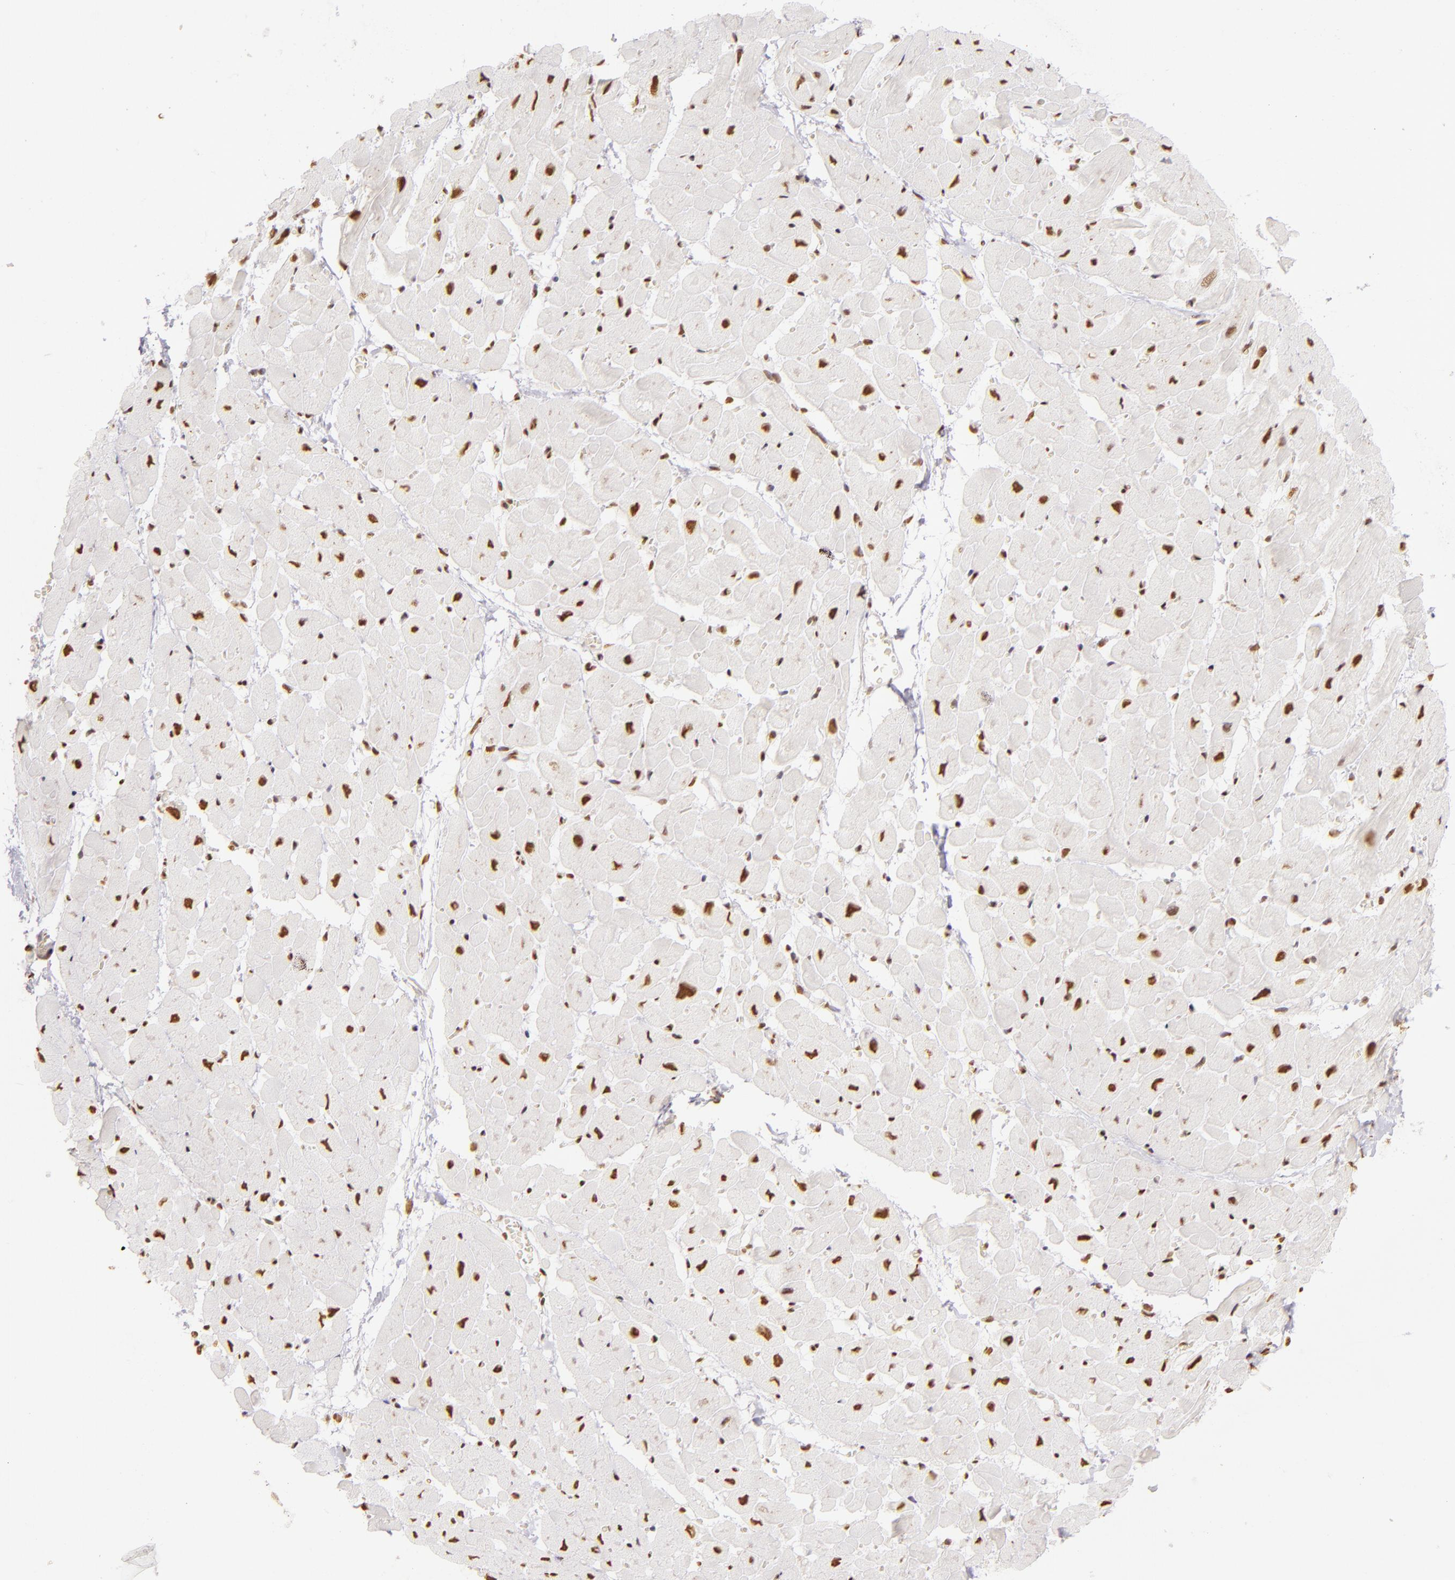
{"staining": {"intensity": "moderate", "quantity": ">75%", "location": "nuclear"}, "tissue": "heart muscle", "cell_type": "Cardiomyocytes", "image_type": "normal", "snomed": [{"axis": "morphology", "description": "Normal tissue, NOS"}, {"axis": "topography", "description": "Heart"}], "caption": "An immunohistochemistry photomicrograph of normal tissue is shown. Protein staining in brown shows moderate nuclear positivity in heart muscle within cardiomyocytes.", "gene": "PAPOLA", "patient": {"sex": "male", "age": 45}}